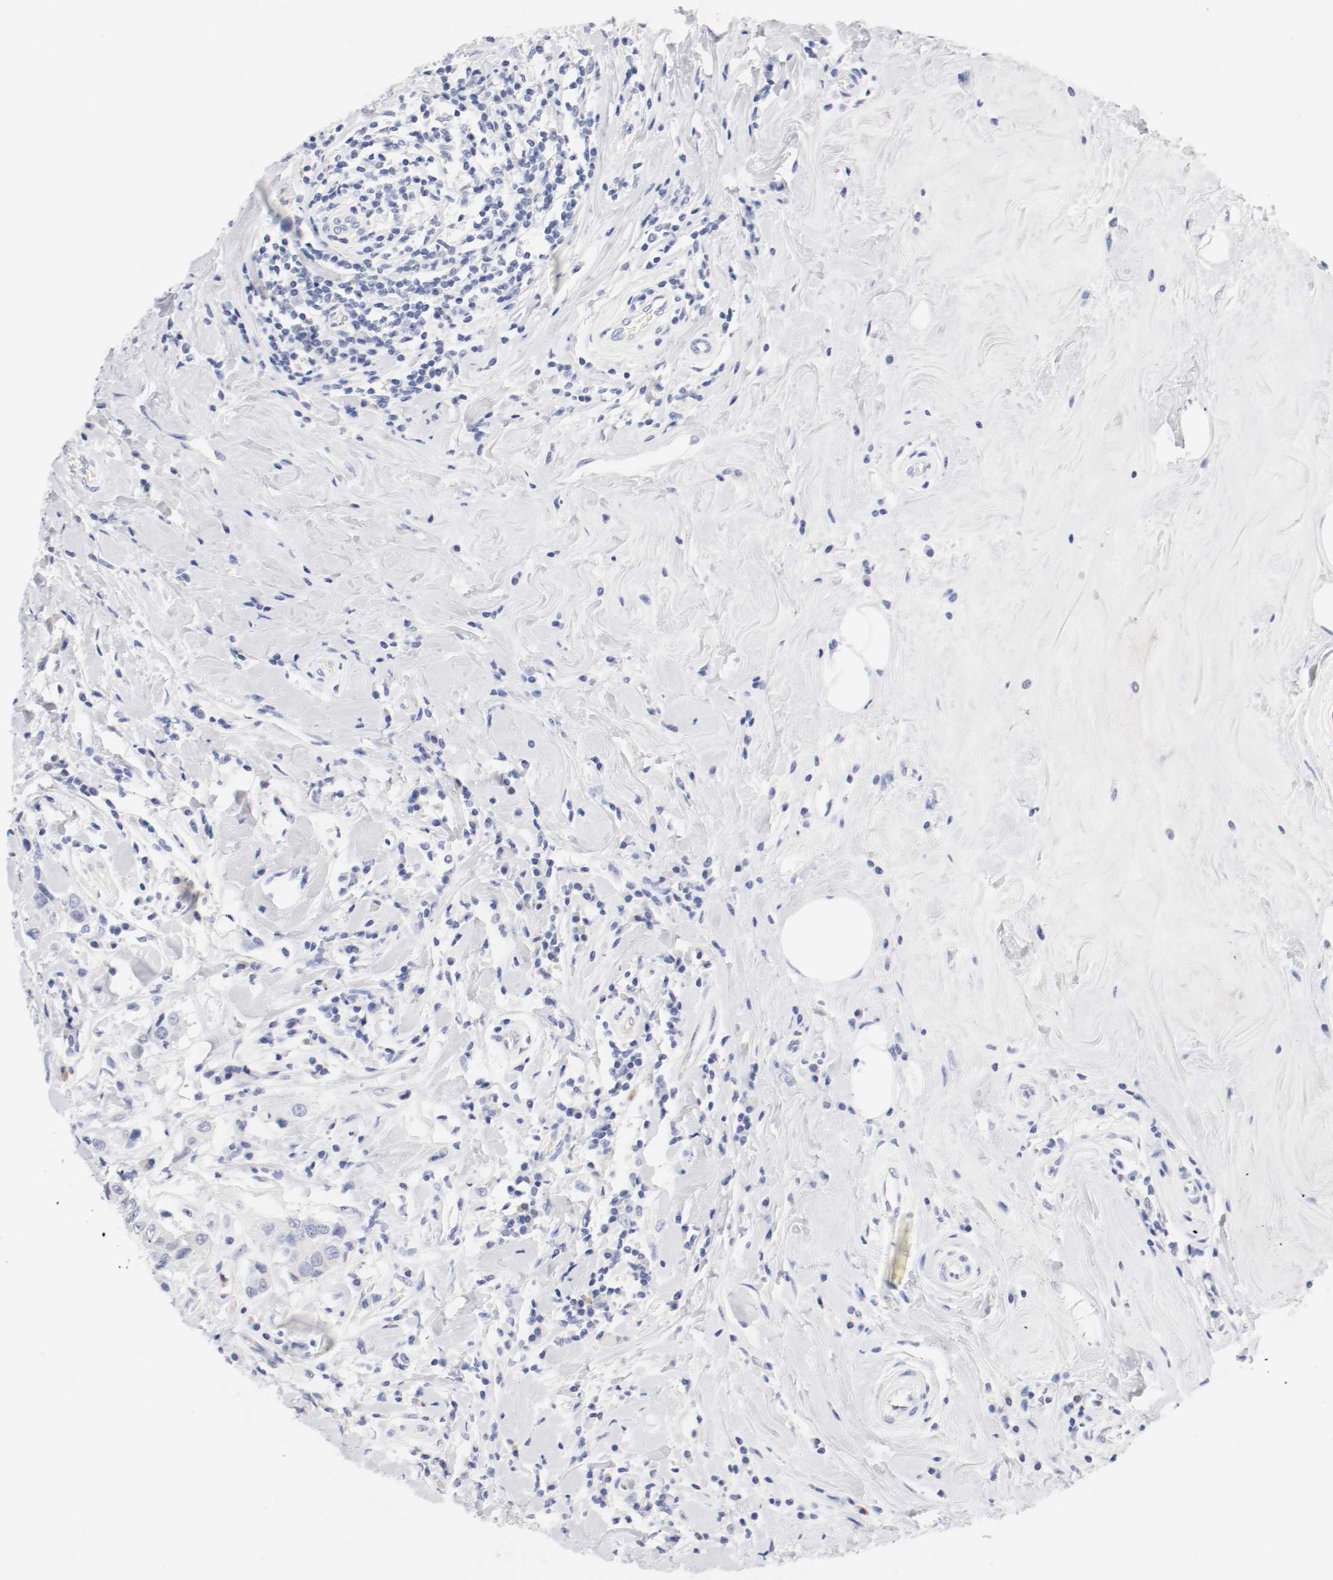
{"staining": {"intensity": "negative", "quantity": "none", "location": "none"}, "tissue": "breast cancer", "cell_type": "Tumor cells", "image_type": "cancer", "snomed": [{"axis": "morphology", "description": "Duct carcinoma"}, {"axis": "topography", "description": "Breast"}], "caption": "Immunohistochemistry of human breast cancer (invasive ductal carcinoma) reveals no staining in tumor cells. The staining is performed using DAB brown chromogen with nuclei counter-stained in using hematoxylin.", "gene": "HOMER1", "patient": {"sex": "female", "age": 27}}